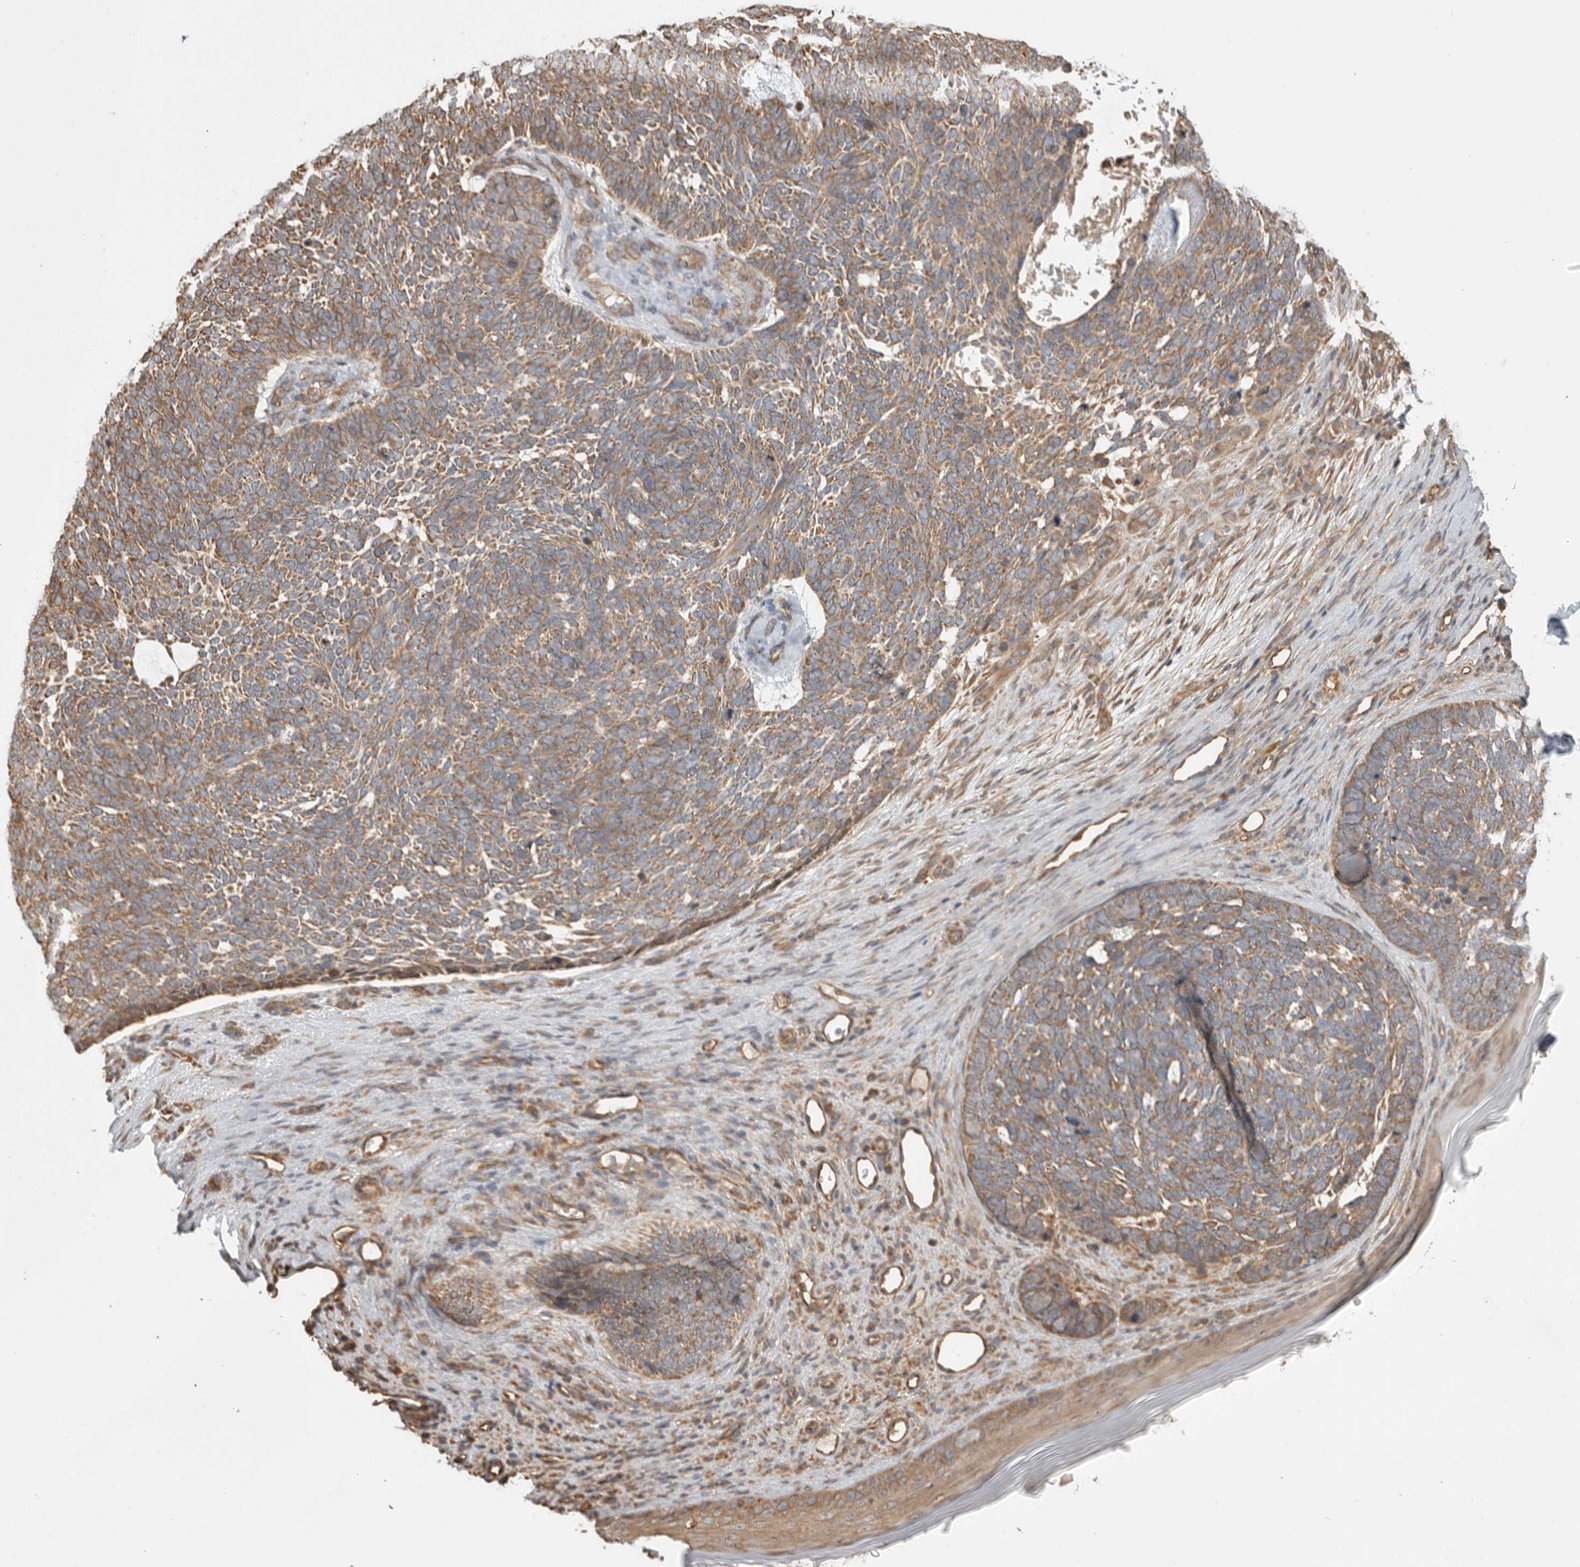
{"staining": {"intensity": "moderate", "quantity": ">75%", "location": "cytoplasmic/membranous"}, "tissue": "skin cancer", "cell_type": "Tumor cells", "image_type": "cancer", "snomed": [{"axis": "morphology", "description": "Basal cell carcinoma"}, {"axis": "topography", "description": "Skin"}], "caption": "About >75% of tumor cells in human skin basal cell carcinoma reveal moderate cytoplasmic/membranous protein positivity as visualized by brown immunohistochemical staining.", "gene": "DPH7", "patient": {"sex": "female", "age": 85}}